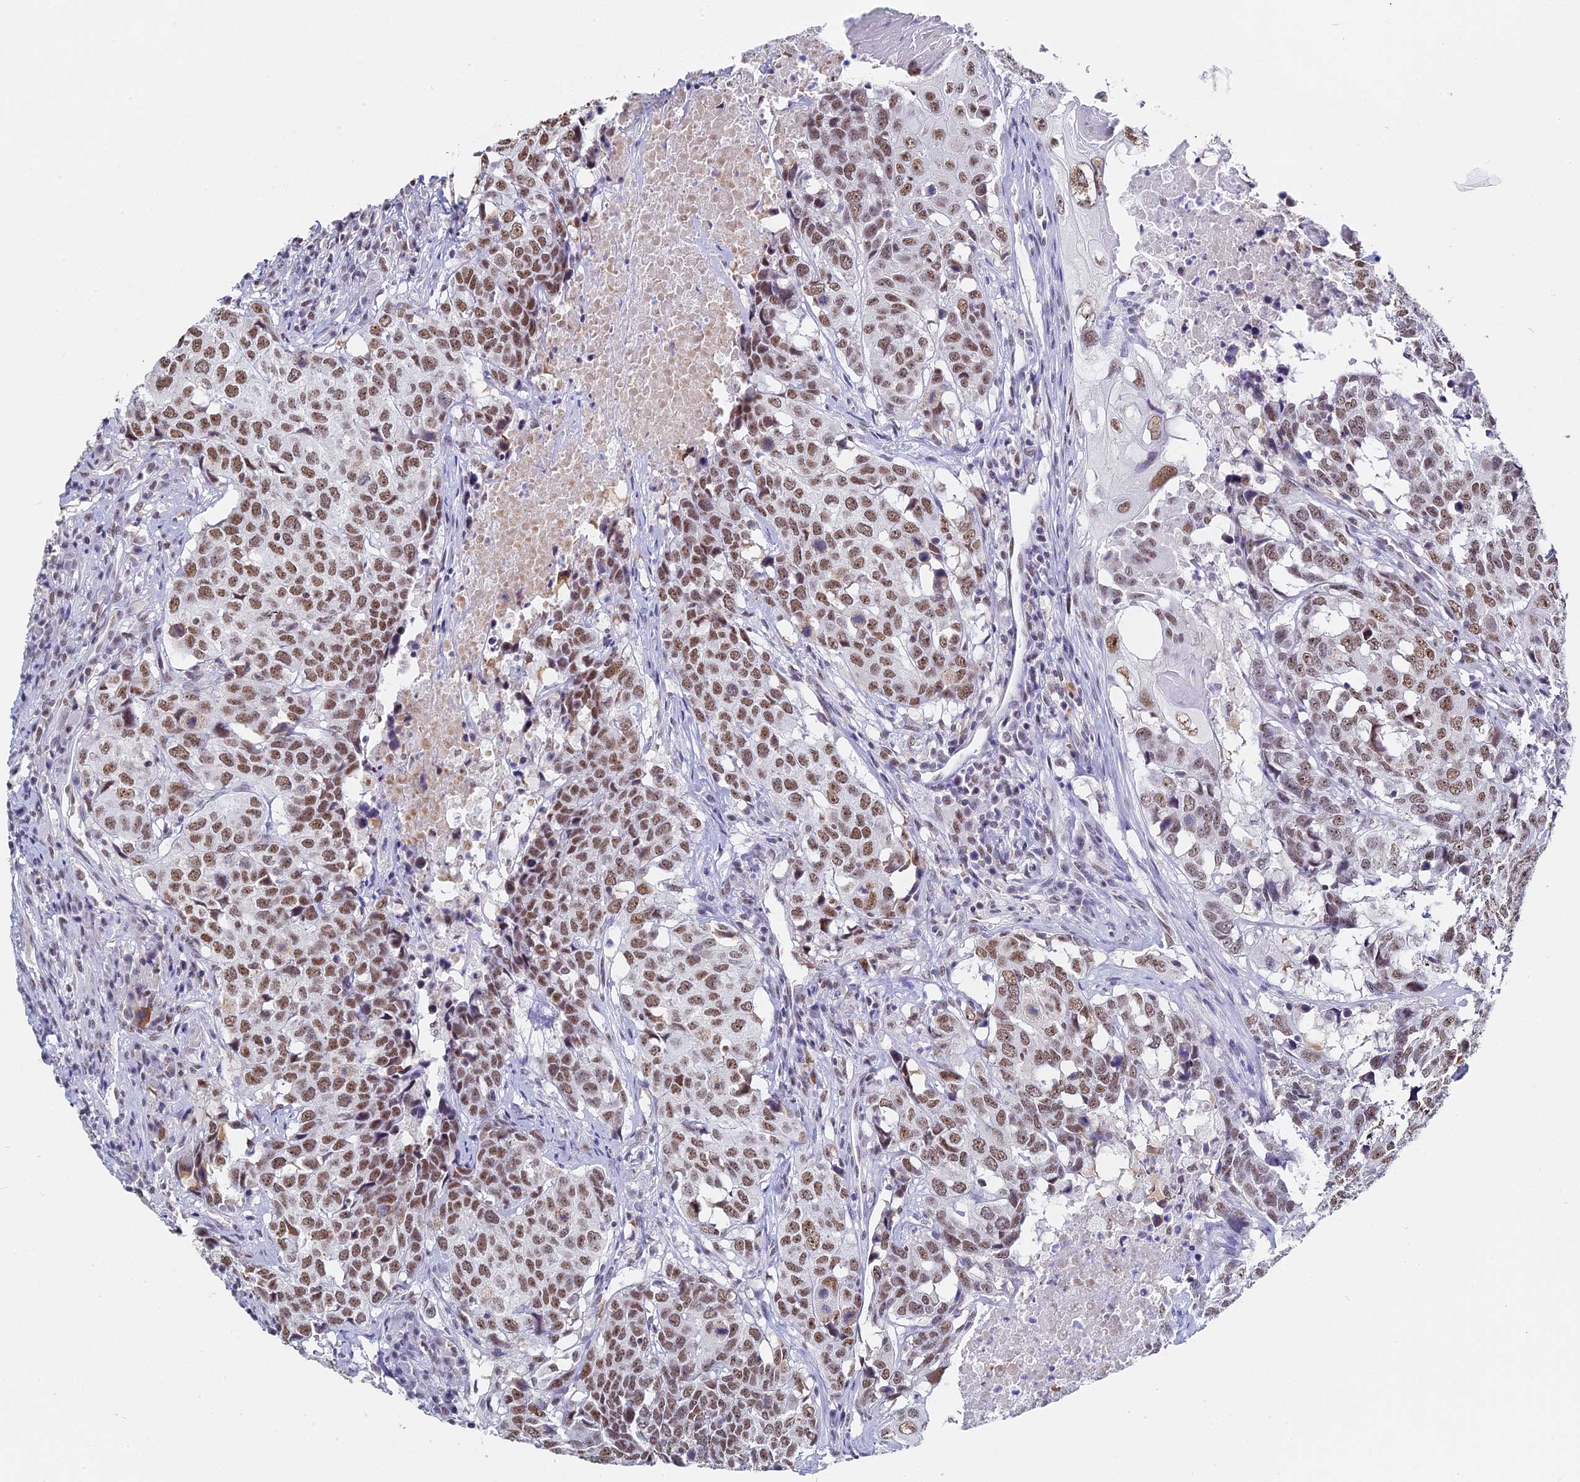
{"staining": {"intensity": "moderate", "quantity": ">75%", "location": "nuclear"}, "tissue": "head and neck cancer", "cell_type": "Tumor cells", "image_type": "cancer", "snomed": [{"axis": "morphology", "description": "Squamous cell carcinoma, NOS"}, {"axis": "topography", "description": "Head-Neck"}], "caption": "Immunohistochemical staining of squamous cell carcinoma (head and neck) reveals moderate nuclear protein staining in approximately >75% of tumor cells.", "gene": "CD2BP2", "patient": {"sex": "male", "age": 66}}